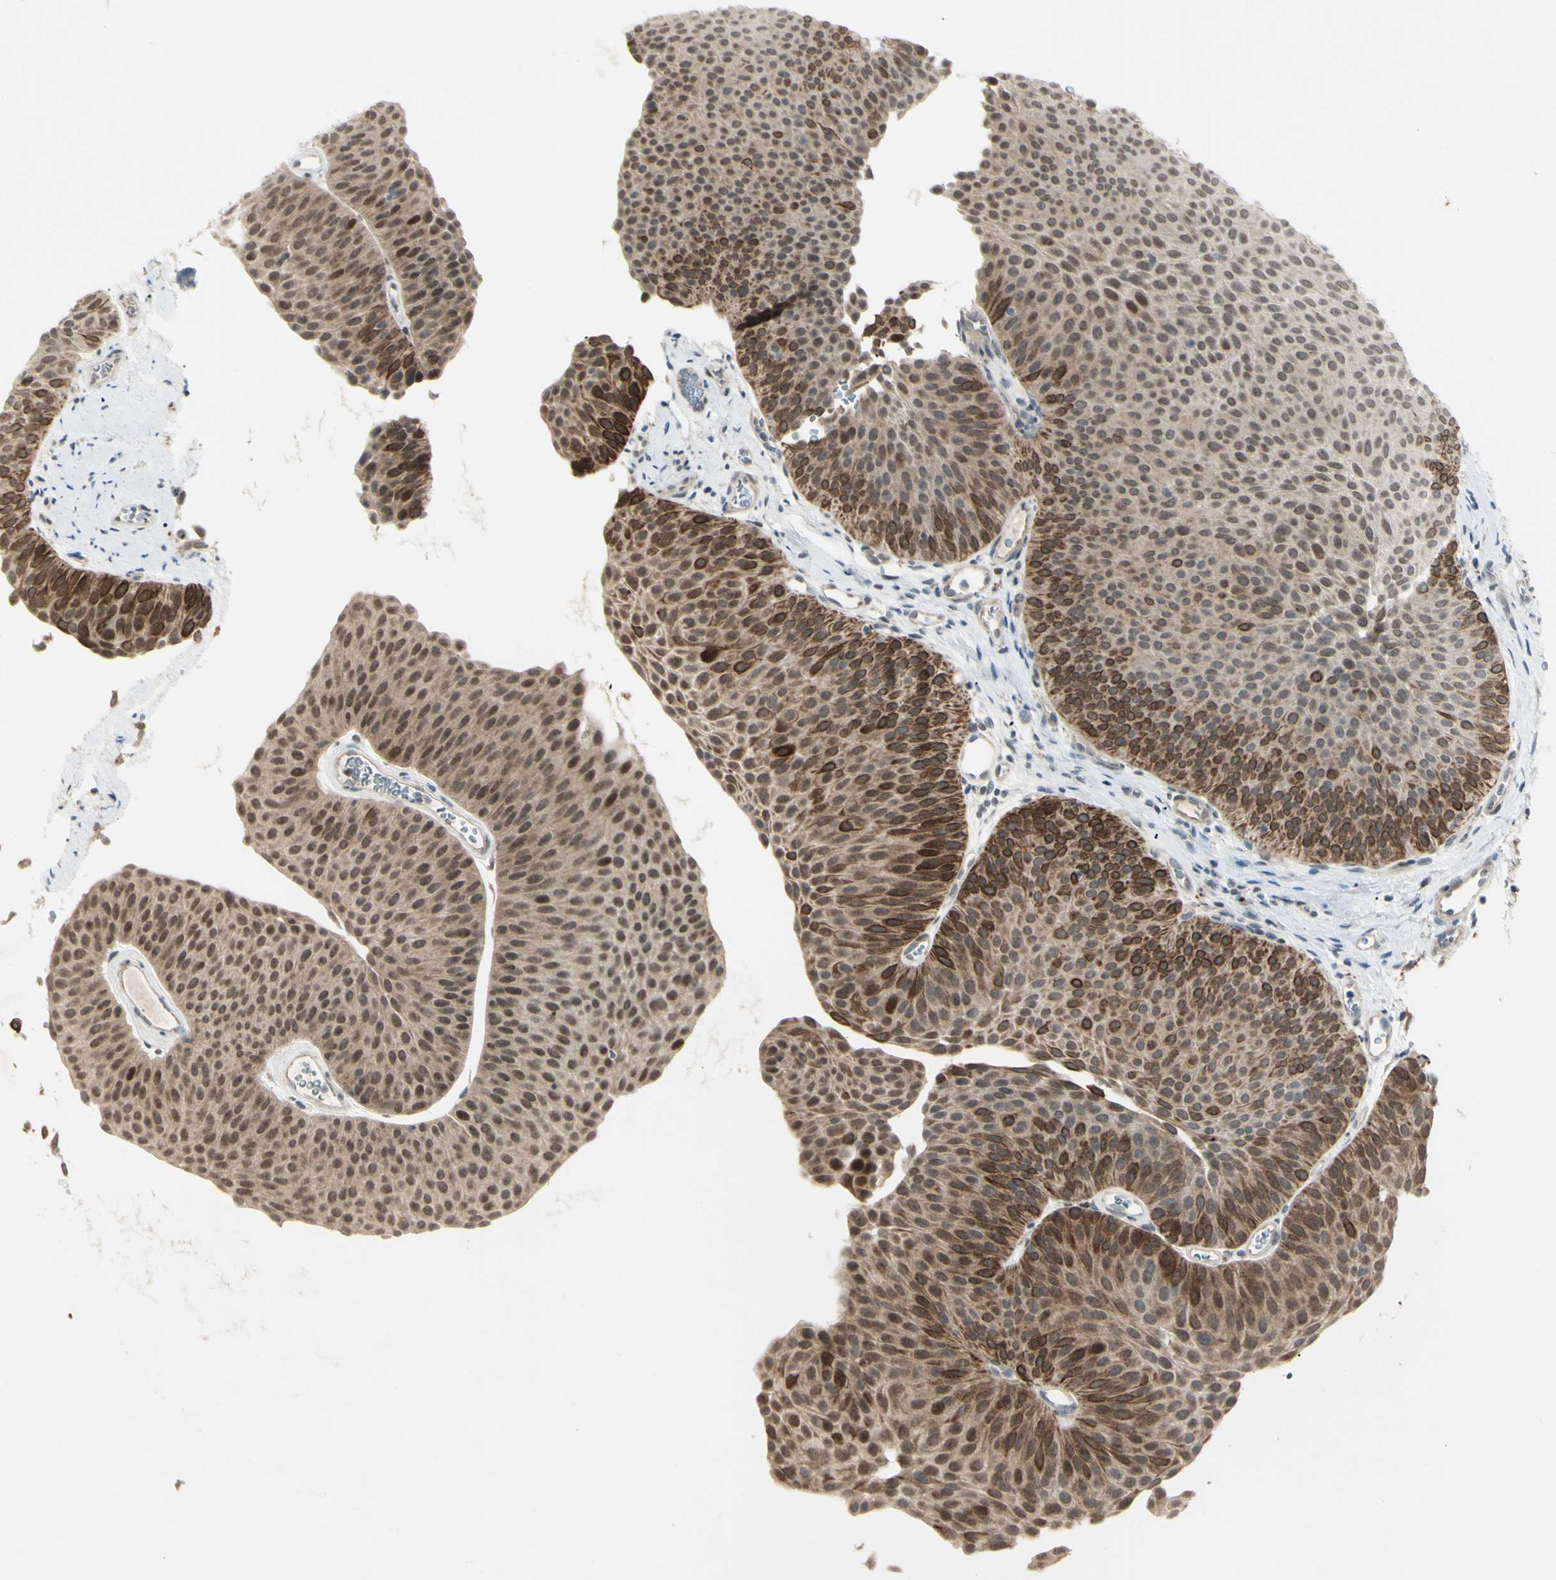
{"staining": {"intensity": "moderate", "quantity": "25%-75%", "location": "cytoplasmic/membranous,nuclear"}, "tissue": "urothelial cancer", "cell_type": "Tumor cells", "image_type": "cancer", "snomed": [{"axis": "morphology", "description": "Urothelial carcinoma, Low grade"}, {"axis": "topography", "description": "Urinary bladder"}], "caption": "Immunohistochemistry (IHC) (DAB) staining of urothelial carcinoma (low-grade) displays moderate cytoplasmic/membranous and nuclear protein positivity in approximately 25%-75% of tumor cells.", "gene": "FGFR2", "patient": {"sex": "female", "age": 60}}